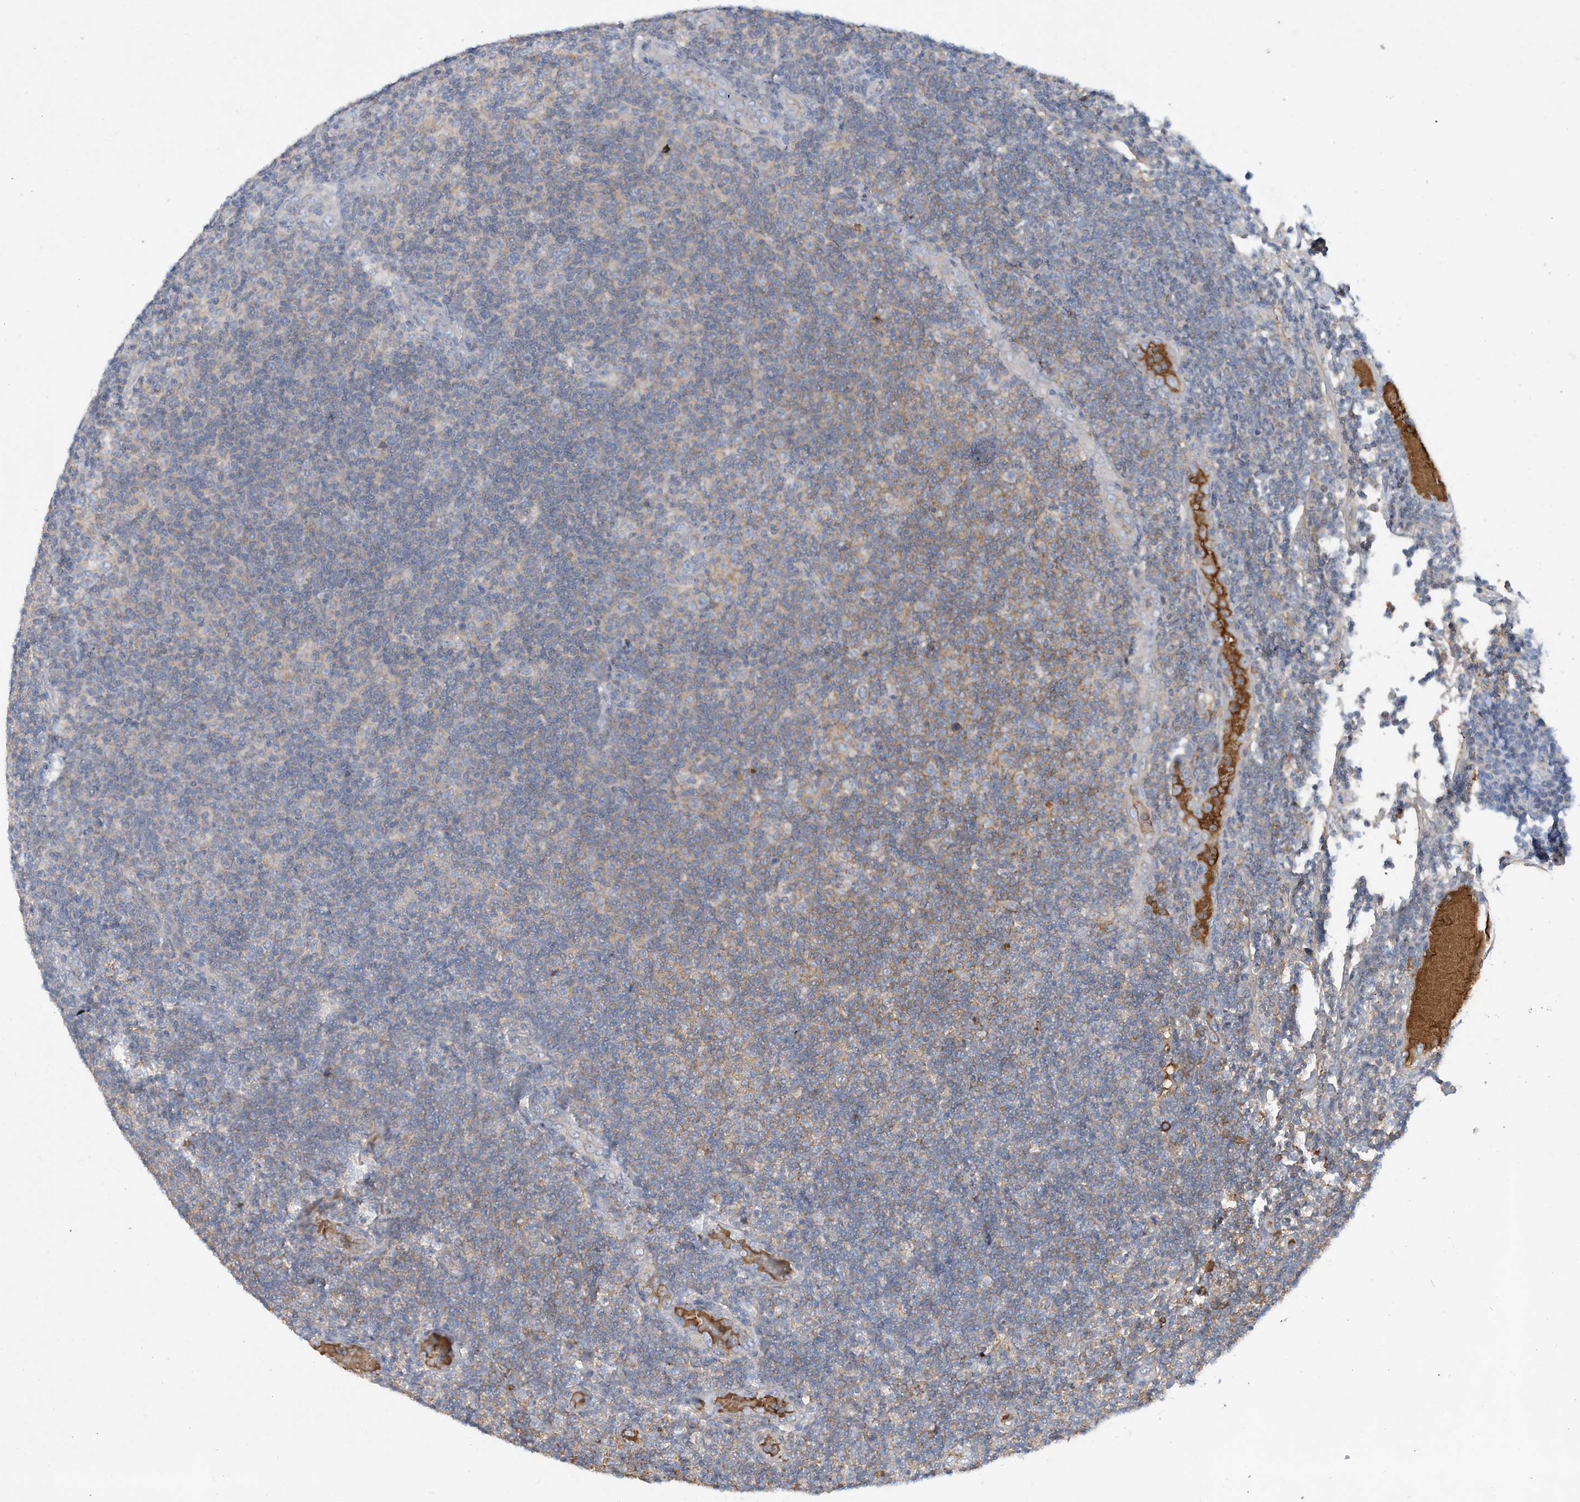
{"staining": {"intensity": "negative", "quantity": "none", "location": "none"}, "tissue": "lymphoma", "cell_type": "Tumor cells", "image_type": "cancer", "snomed": [{"axis": "morphology", "description": "Malignant lymphoma, non-Hodgkin's type, Low grade"}, {"axis": "topography", "description": "Lymph node"}], "caption": "Tumor cells show no significant protein positivity in low-grade malignant lymphoma, non-Hodgkin's type.", "gene": "HAS3", "patient": {"sex": "male", "age": 83}}